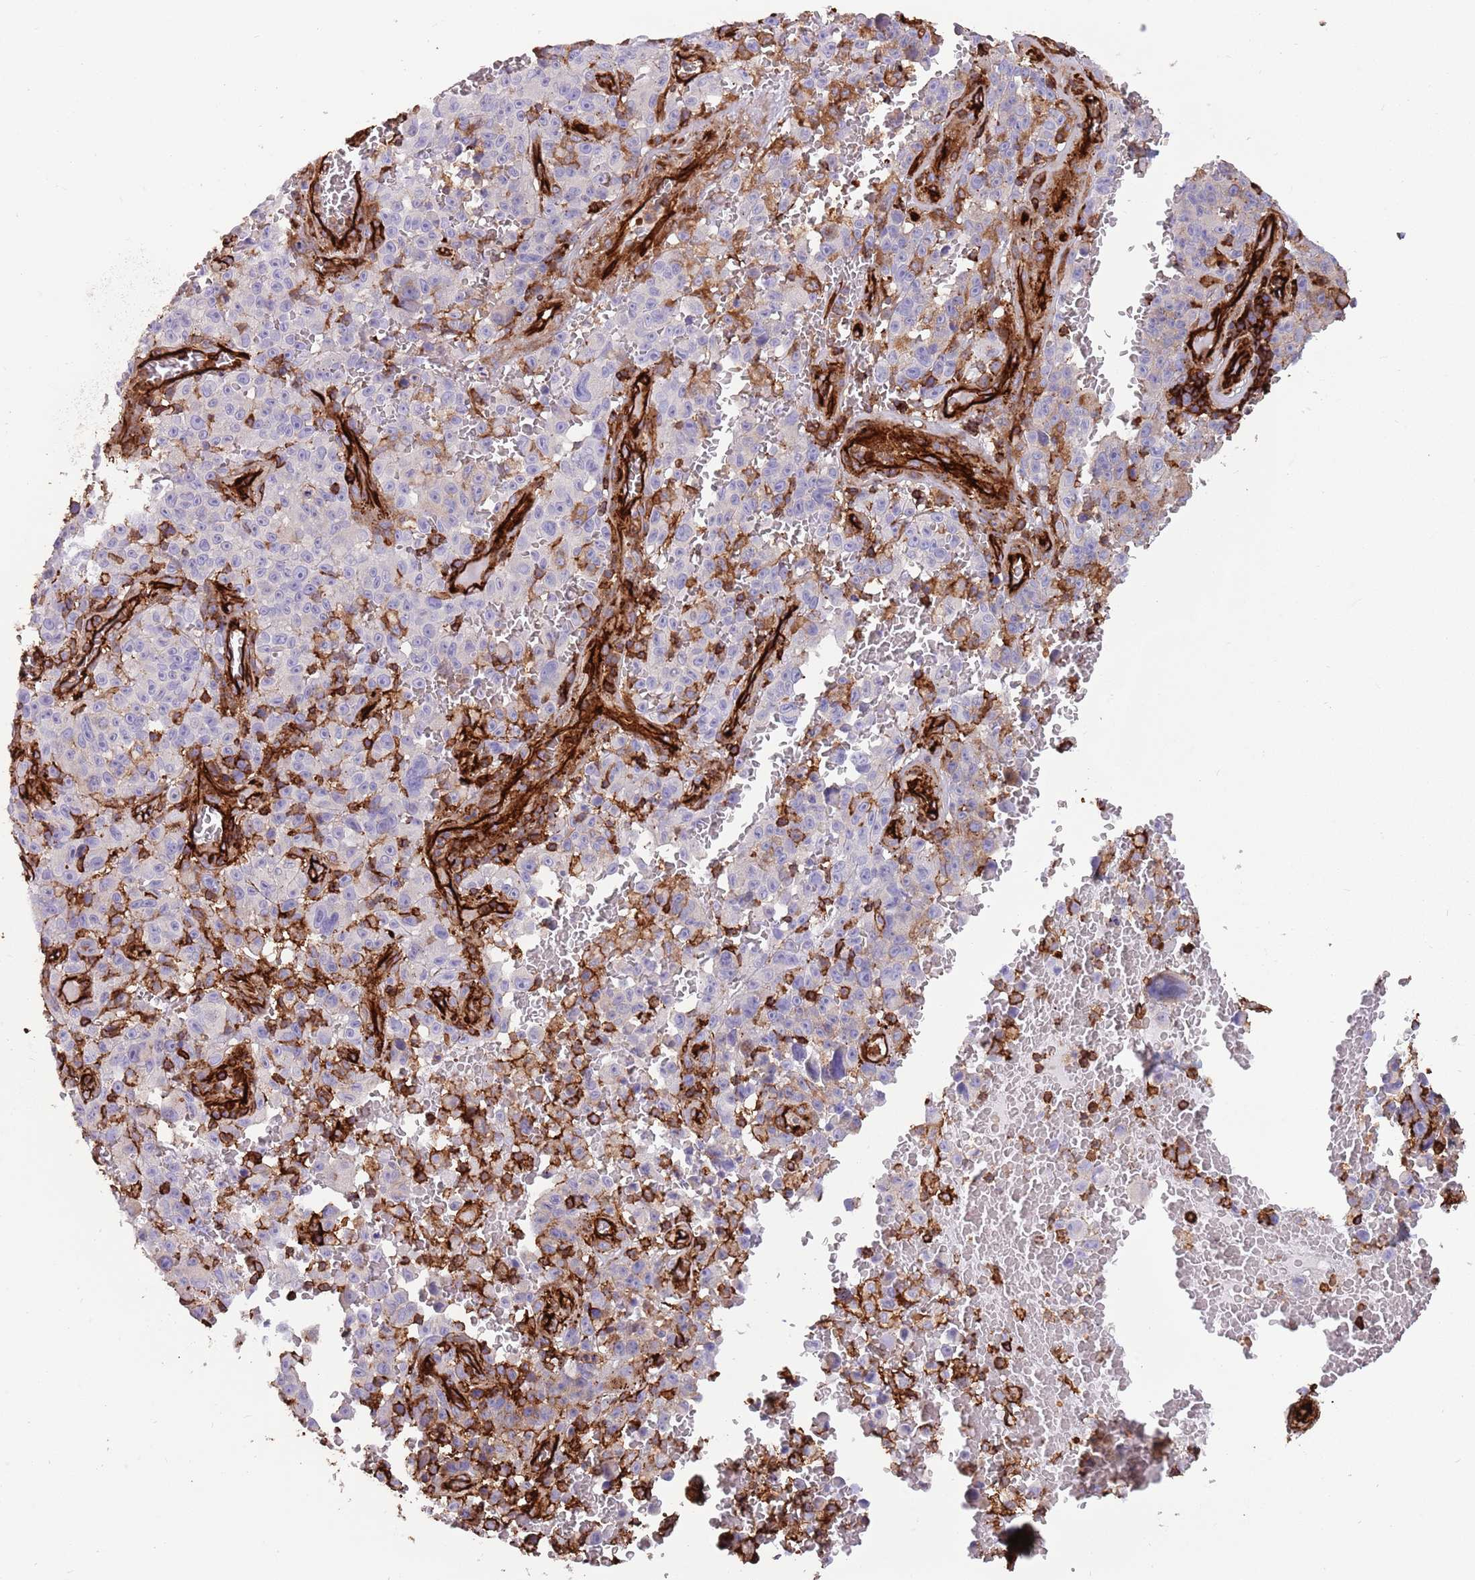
{"staining": {"intensity": "negative", "quantity": "none", "location": "none"}, "tissue": "melanoma", "cell_type": "Tumor cells", "image_type": "cancer", "snomed": [{"axis": "morphology", "description": "Malignant melanoma, NOS"}, {"axis": "topography", "description": "Skin"}], "caption": "Melanoma was stained to show a protein in brown. There is no significant positivity in tumor cells.", "gene": "KBTBD7", "patient": {"sex": "female", "age": 82}}